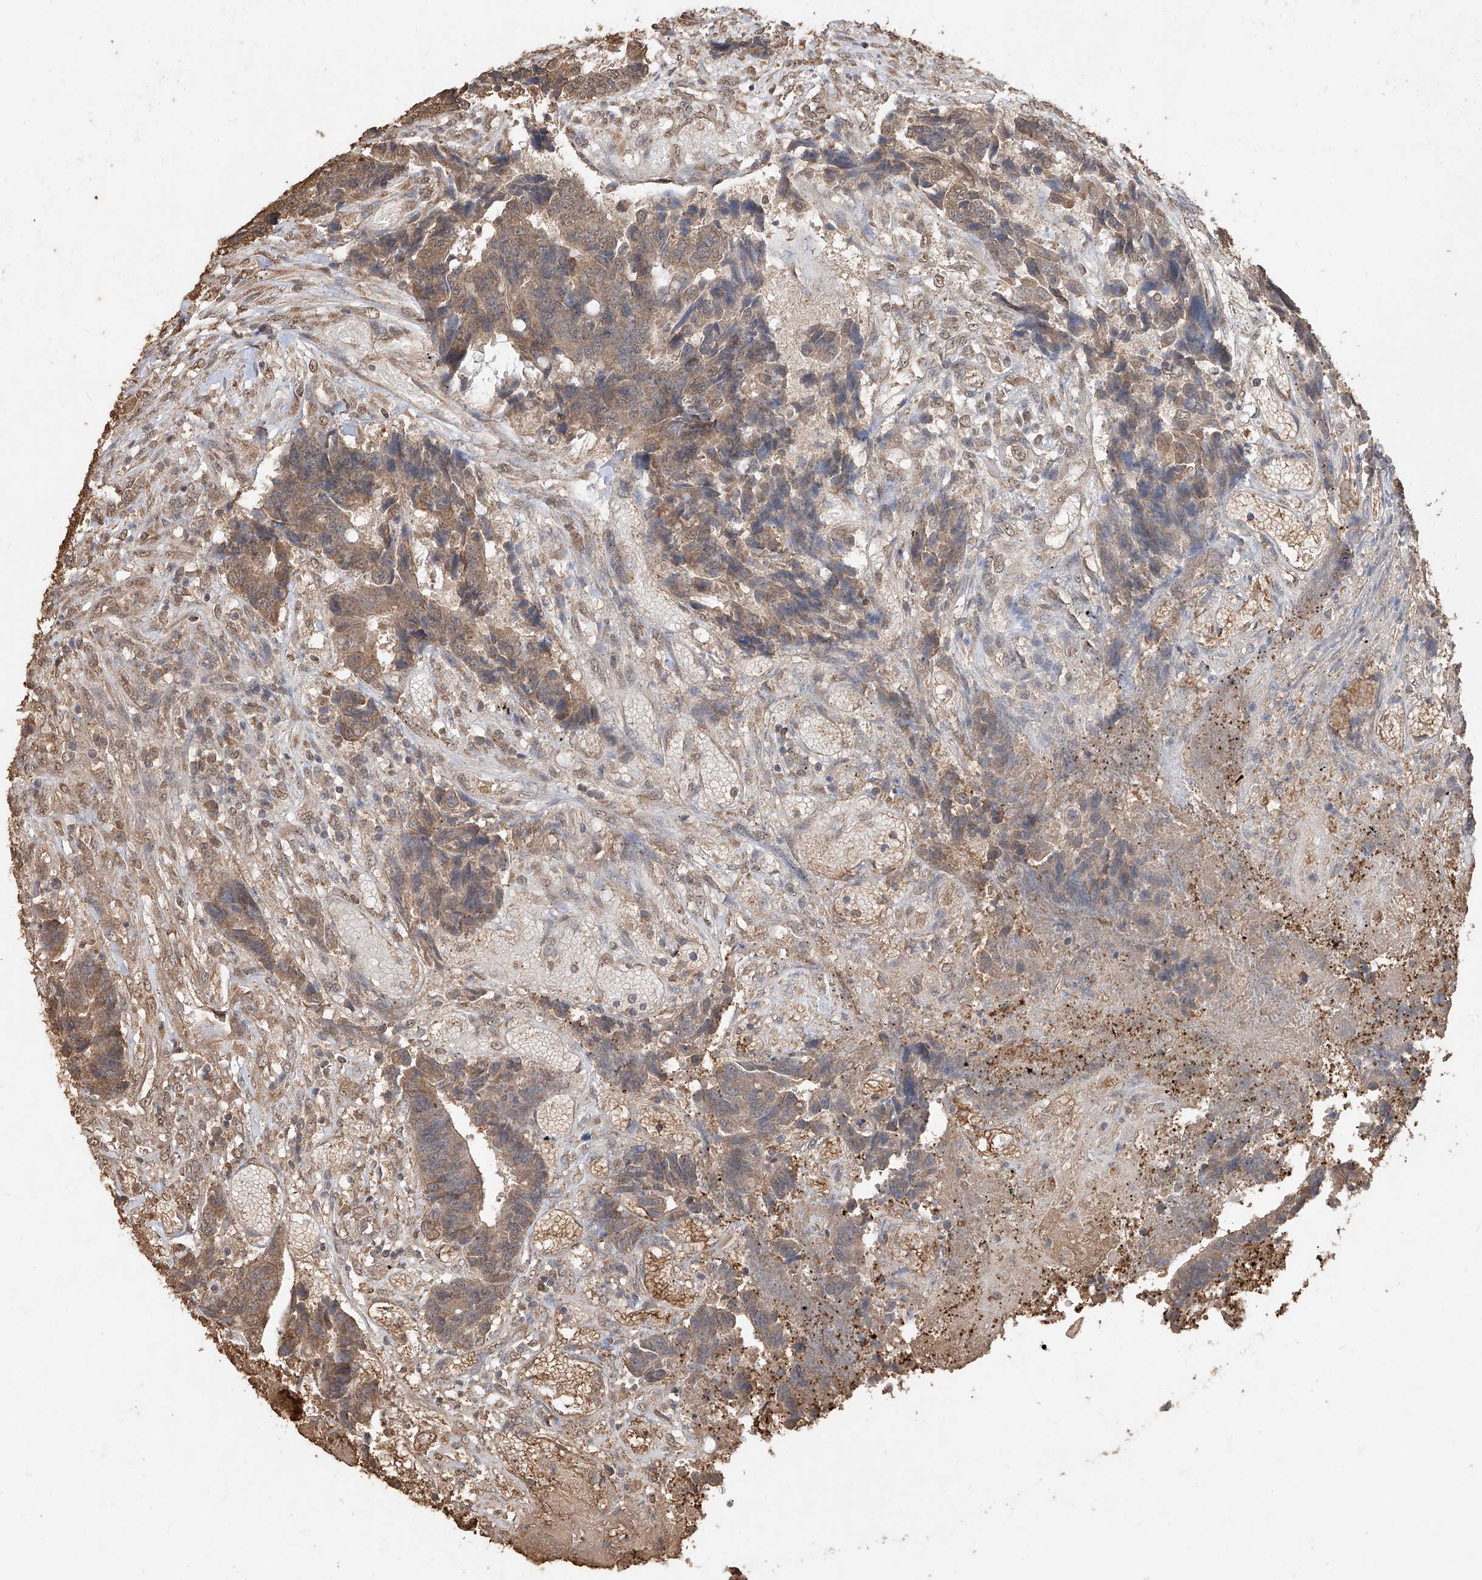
{"staining": {"intensity": "moderate", "quantity": ">75%", "location": "cytoplasmic/membranous"}, "tissue": "colorectal cancer", "cell_type": "Tumor cells", "image_type": "cancer", "snomed": [{"axis": "morphology", "description": "Adenocarcinoma, NOS"}, {"axis": "topography", "description": "Rectum"}], "caption": "IHC histopathology image of colorectal cancer (adenocarcinoma) stained for a protein (brown), which displays medium levels of moderate cytoplasmic/membranous positivity in approximately >75% of tumor cells.", "gene": "ELOVL1", "patient": {"sex": "male", "age": 84}}